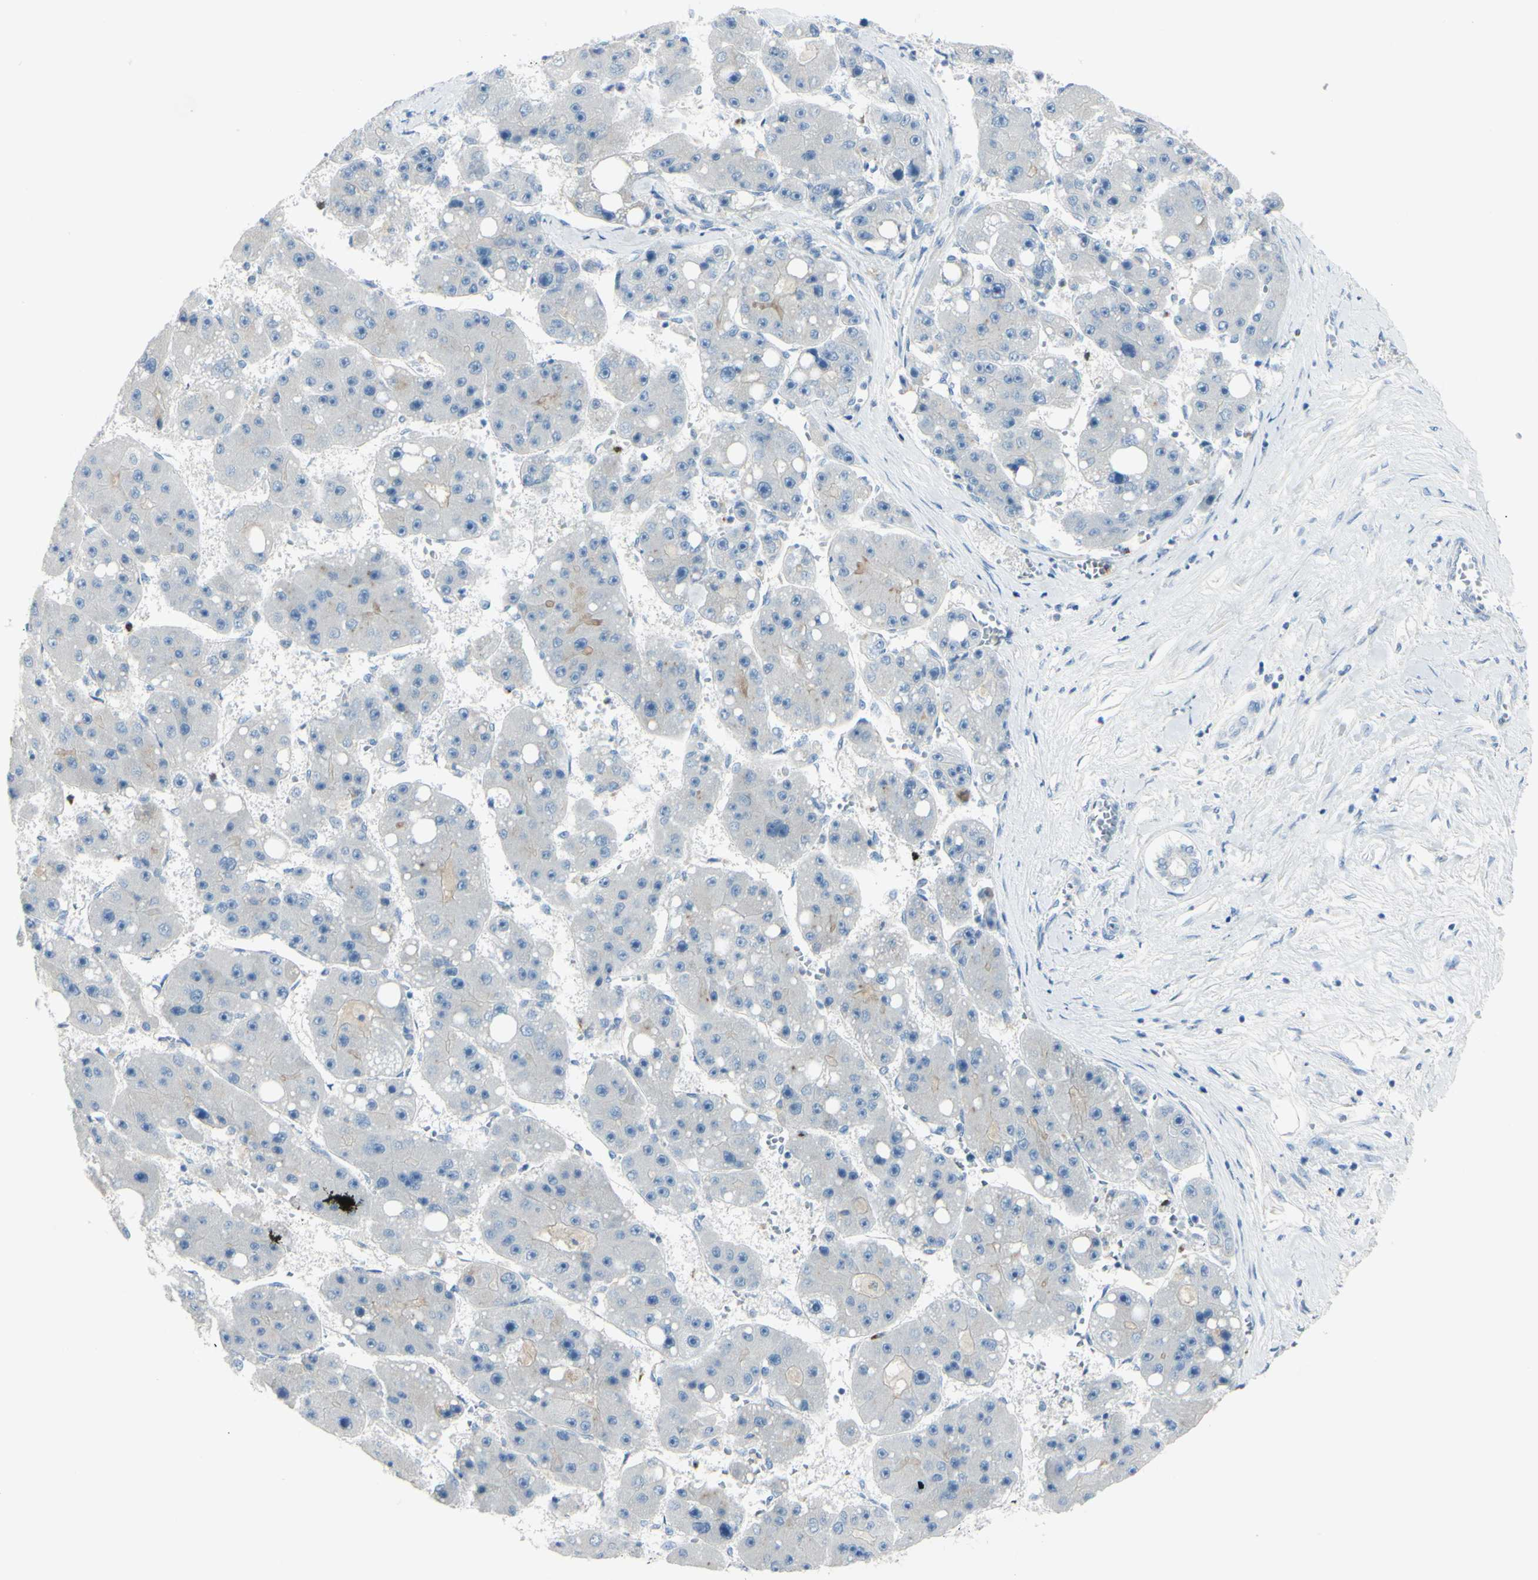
{"staining": {"intensity": "weak", "quantity": "<25%", "location": "cytoplasmic/membranous"}, "tissue": "liver cancer", "cell_type": "Tumor cells", "image_type": "cancer", "snomed": [{"axis": "morphology", "description": "Carcinoma, Hepatocellular, NOS"}, {"axis": "topography", "description": "Liver"}], "caption": "Human liver cancer stained for a protein using IHC exhibits no staining in tumor cells.", "gene": "ZNF557", "patient": {"sex": "female", "age": 61}}